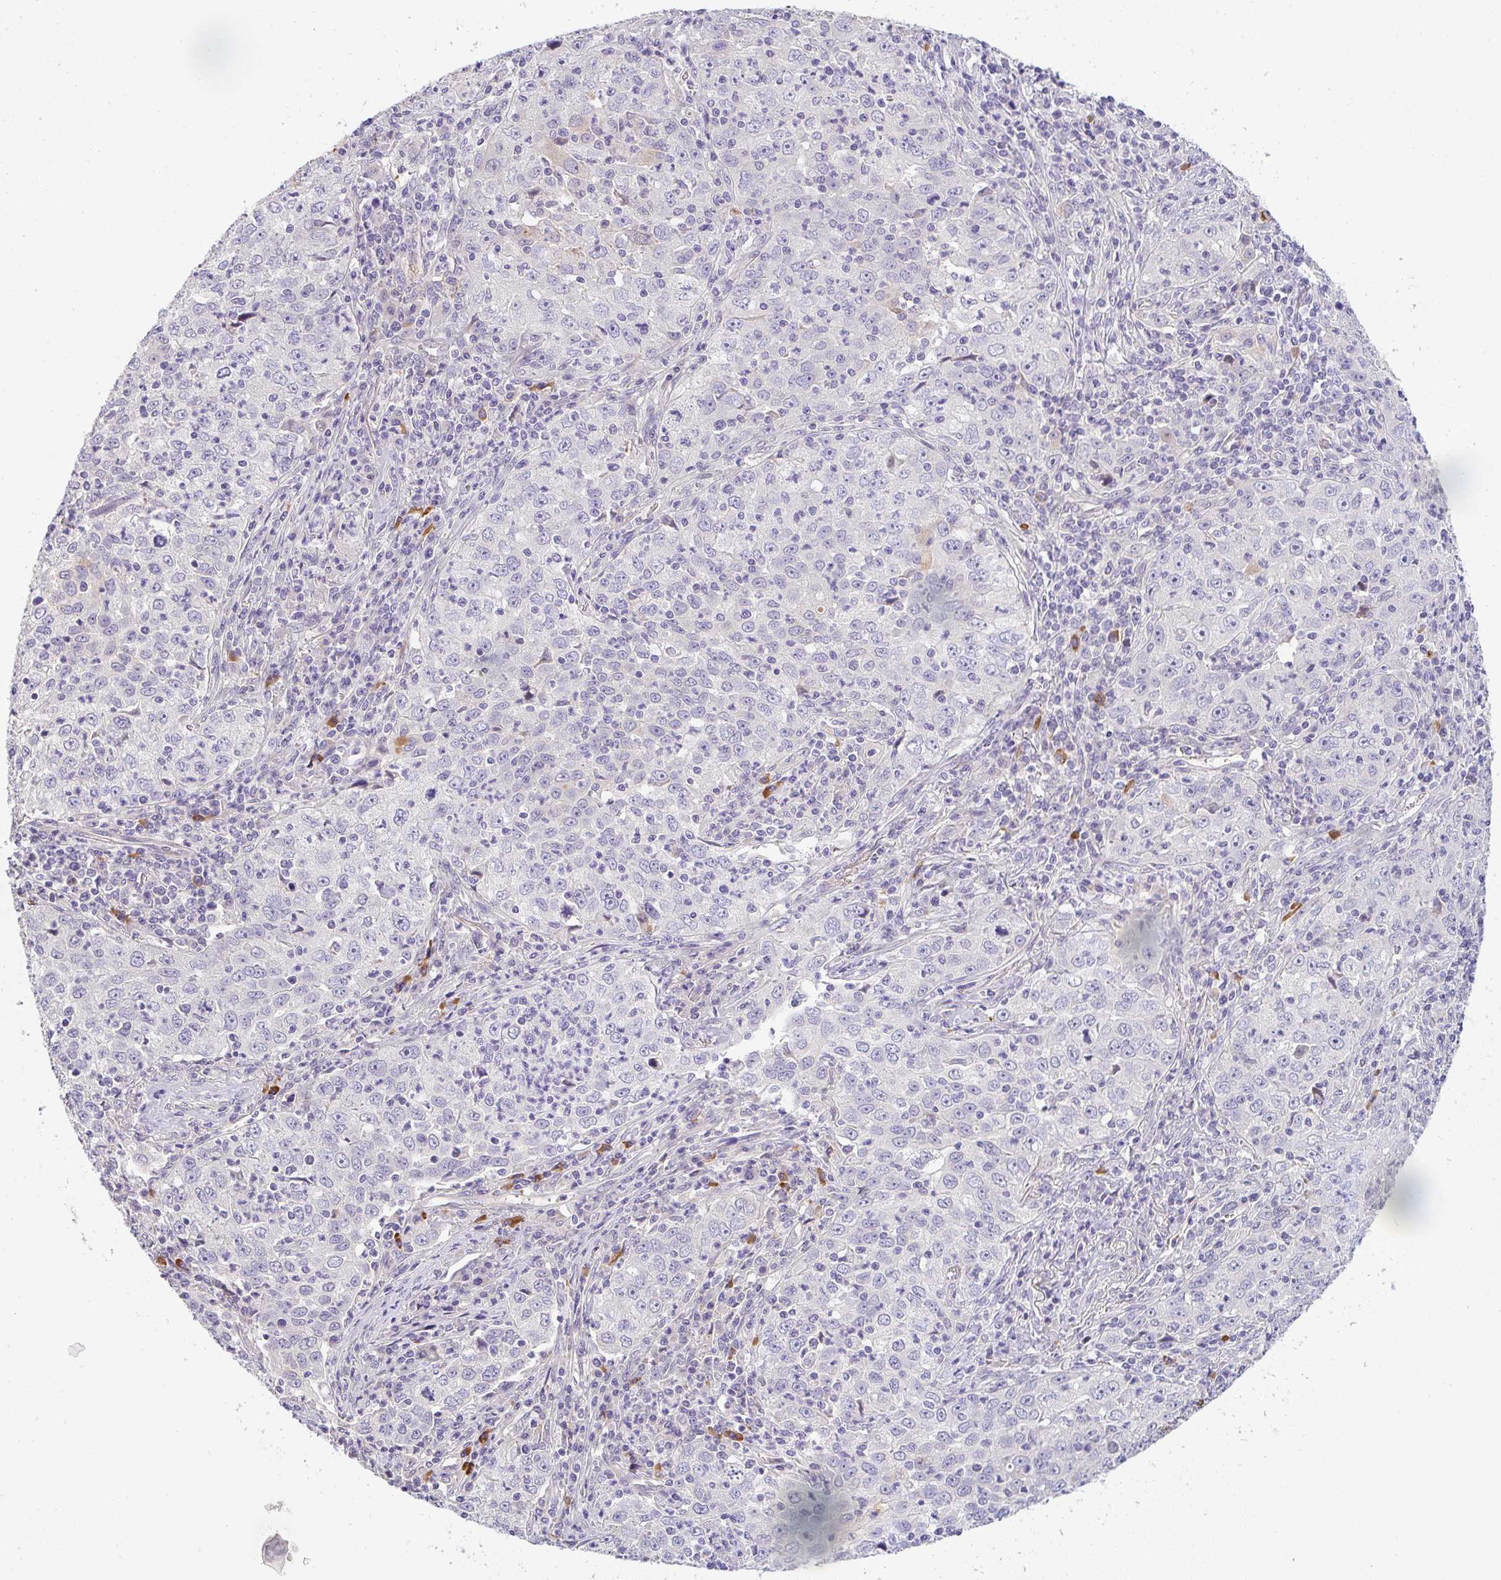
{"staining": {"intensity": "negative", "quantity": "none", "location": "none"}, "tissue": "lung cancer", "cell_type": "Tumor cells", "image_type": "cancer", "snomed": [{"axis": "morphology", "description": "Squamous cell carcinoma, NOS"}, {"axis": "topography", "description": "Lung"}], "caption": "The photomicrograph demonstrates no staining of tumor cells in lung cancer.", "gene": "TNFRSF10A", "patient": {"sex": "male", "age": 71}}